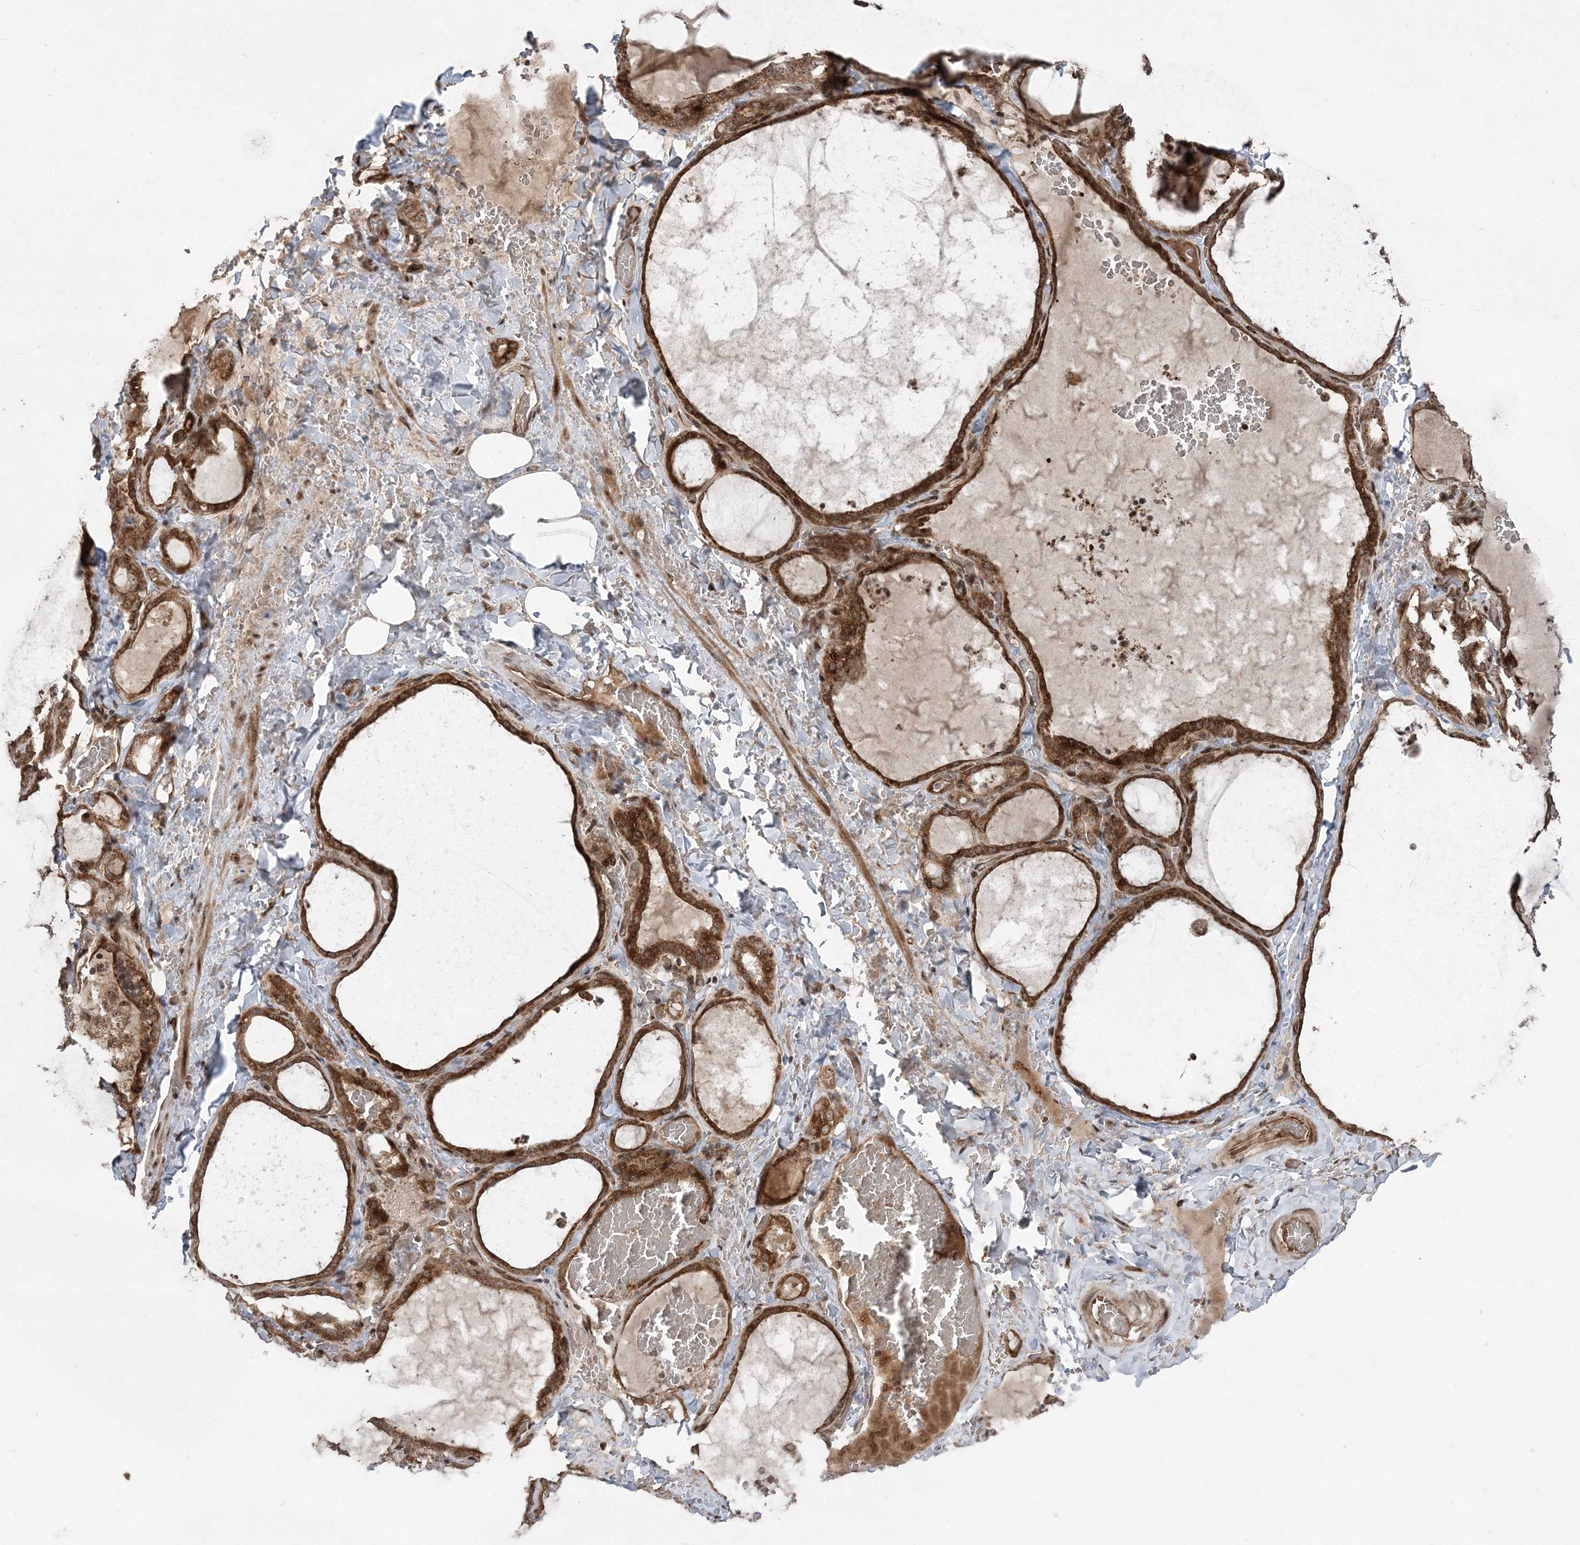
{"staining": {"intensity": "moderate", "quantity": ">75%", "location": "cytoplasmic/membranous"}, "tissue": "thyroid gland", "cell_type": "Glandular cells", "image_type": "normal", "snomed": [{"axis": "morphology", "description": "Normal tissue, NOS"}, {"axis": "topography", "description": "Thyroid gland"}], "caption": "Immunohistochemical staining of normal human thyroid gland demonstrates >75% levels of moderate cytoplasmic/membranous protein expression in approximately >75% of glandular cells.", "gene": "SERINC1", "patient": {"sex": "female", "age": 22}}